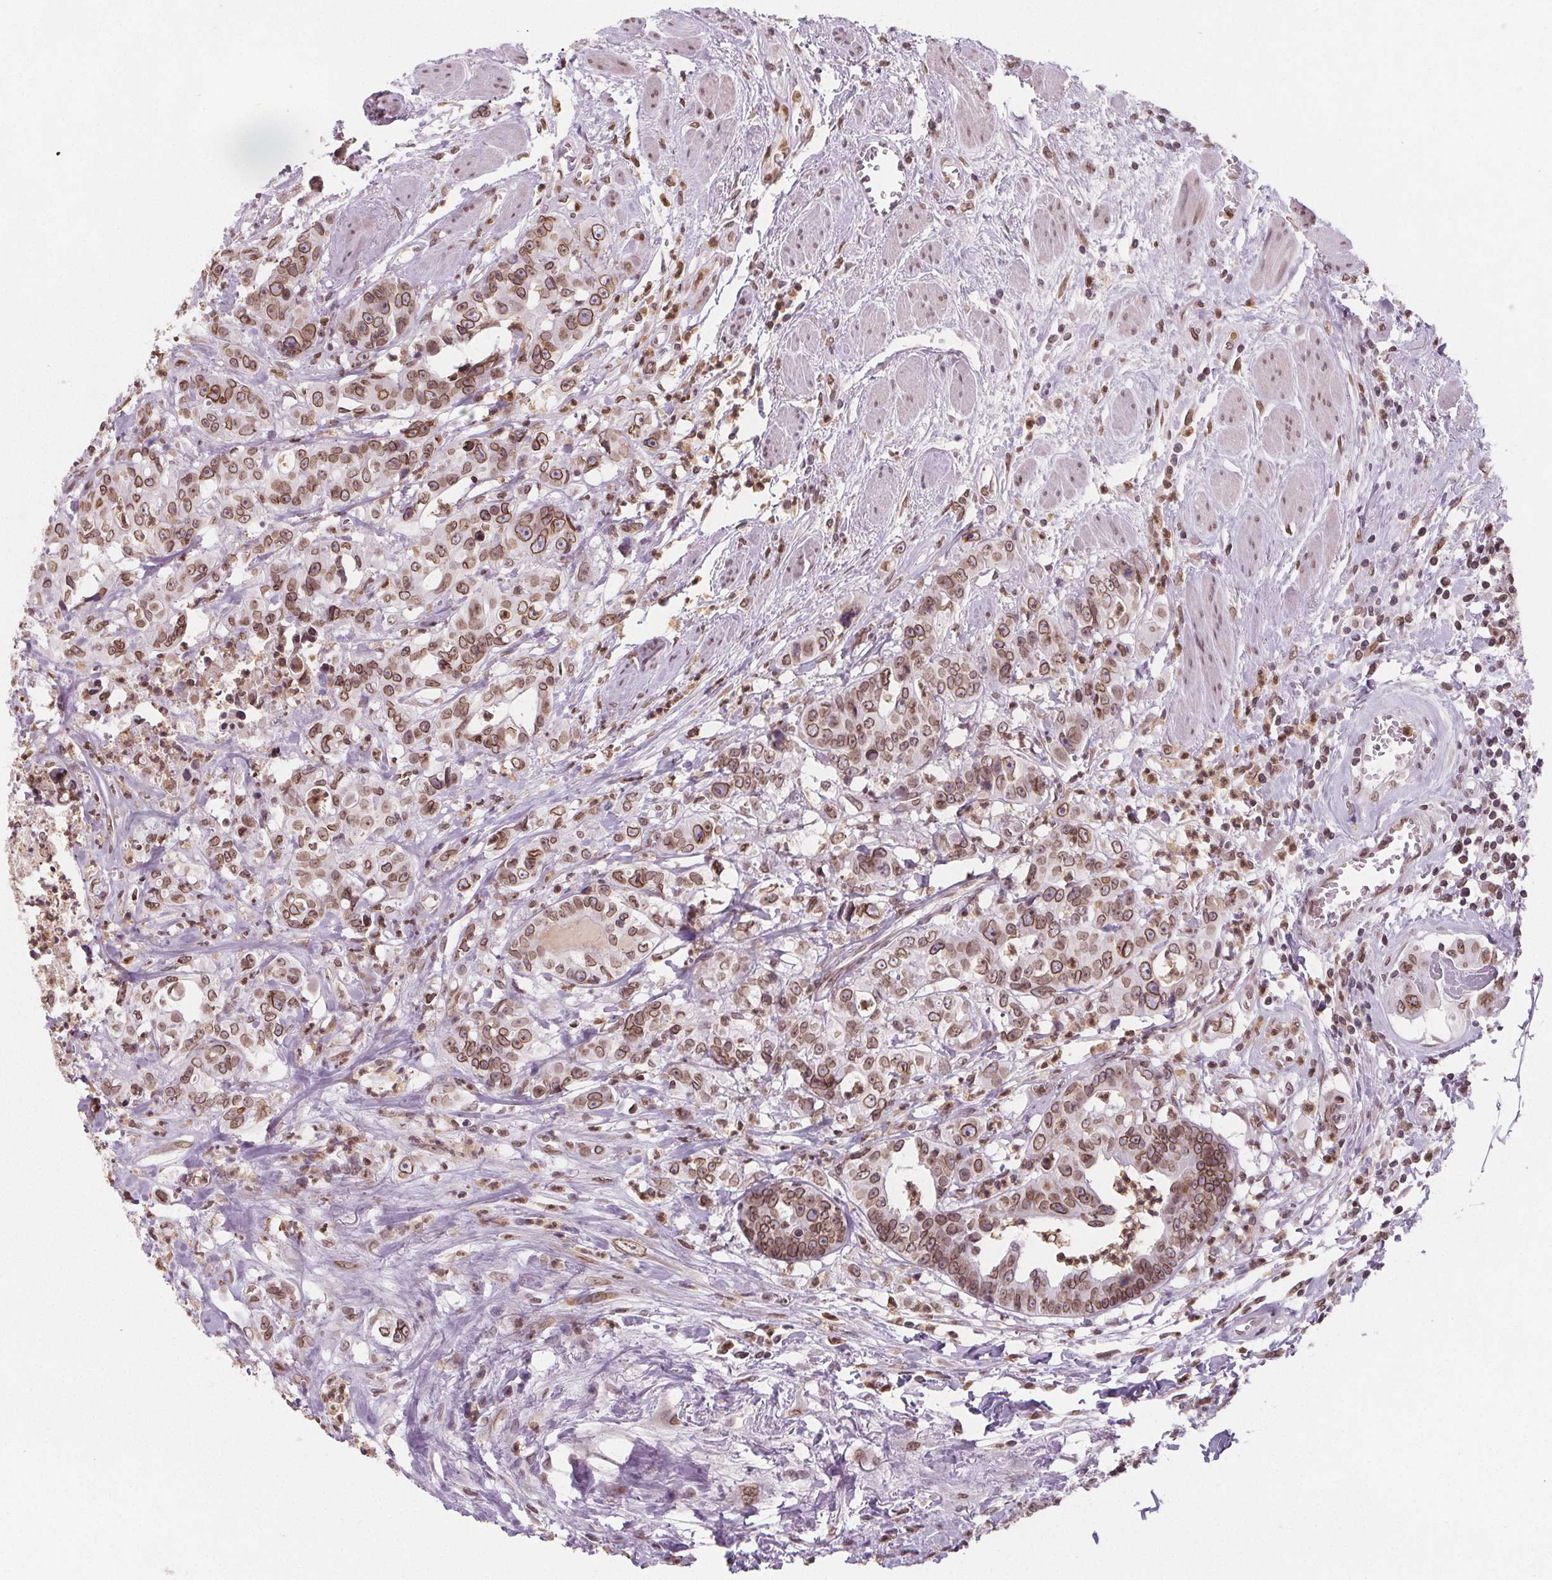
{"staining": {"intensity": "moderate", "quantity": ">75%", "location": "cytoplasmic/membranous,nuclear"}, "tissue": "colorectal cancer", "cell_type": "Tumor cells", "image_type": "cancer", "snomed": [{"axis": "morphology", "description": "Adenocarcinoma, NOS"}, {"axis": "topography", "description": "Rectum"}], "caption": "Colorectal adenocarcinoma stained with a protein marker reveals moderate staining in tumor cells.", "gene": "TTC39C", "patient": {"sex": "female", "age": 62}}